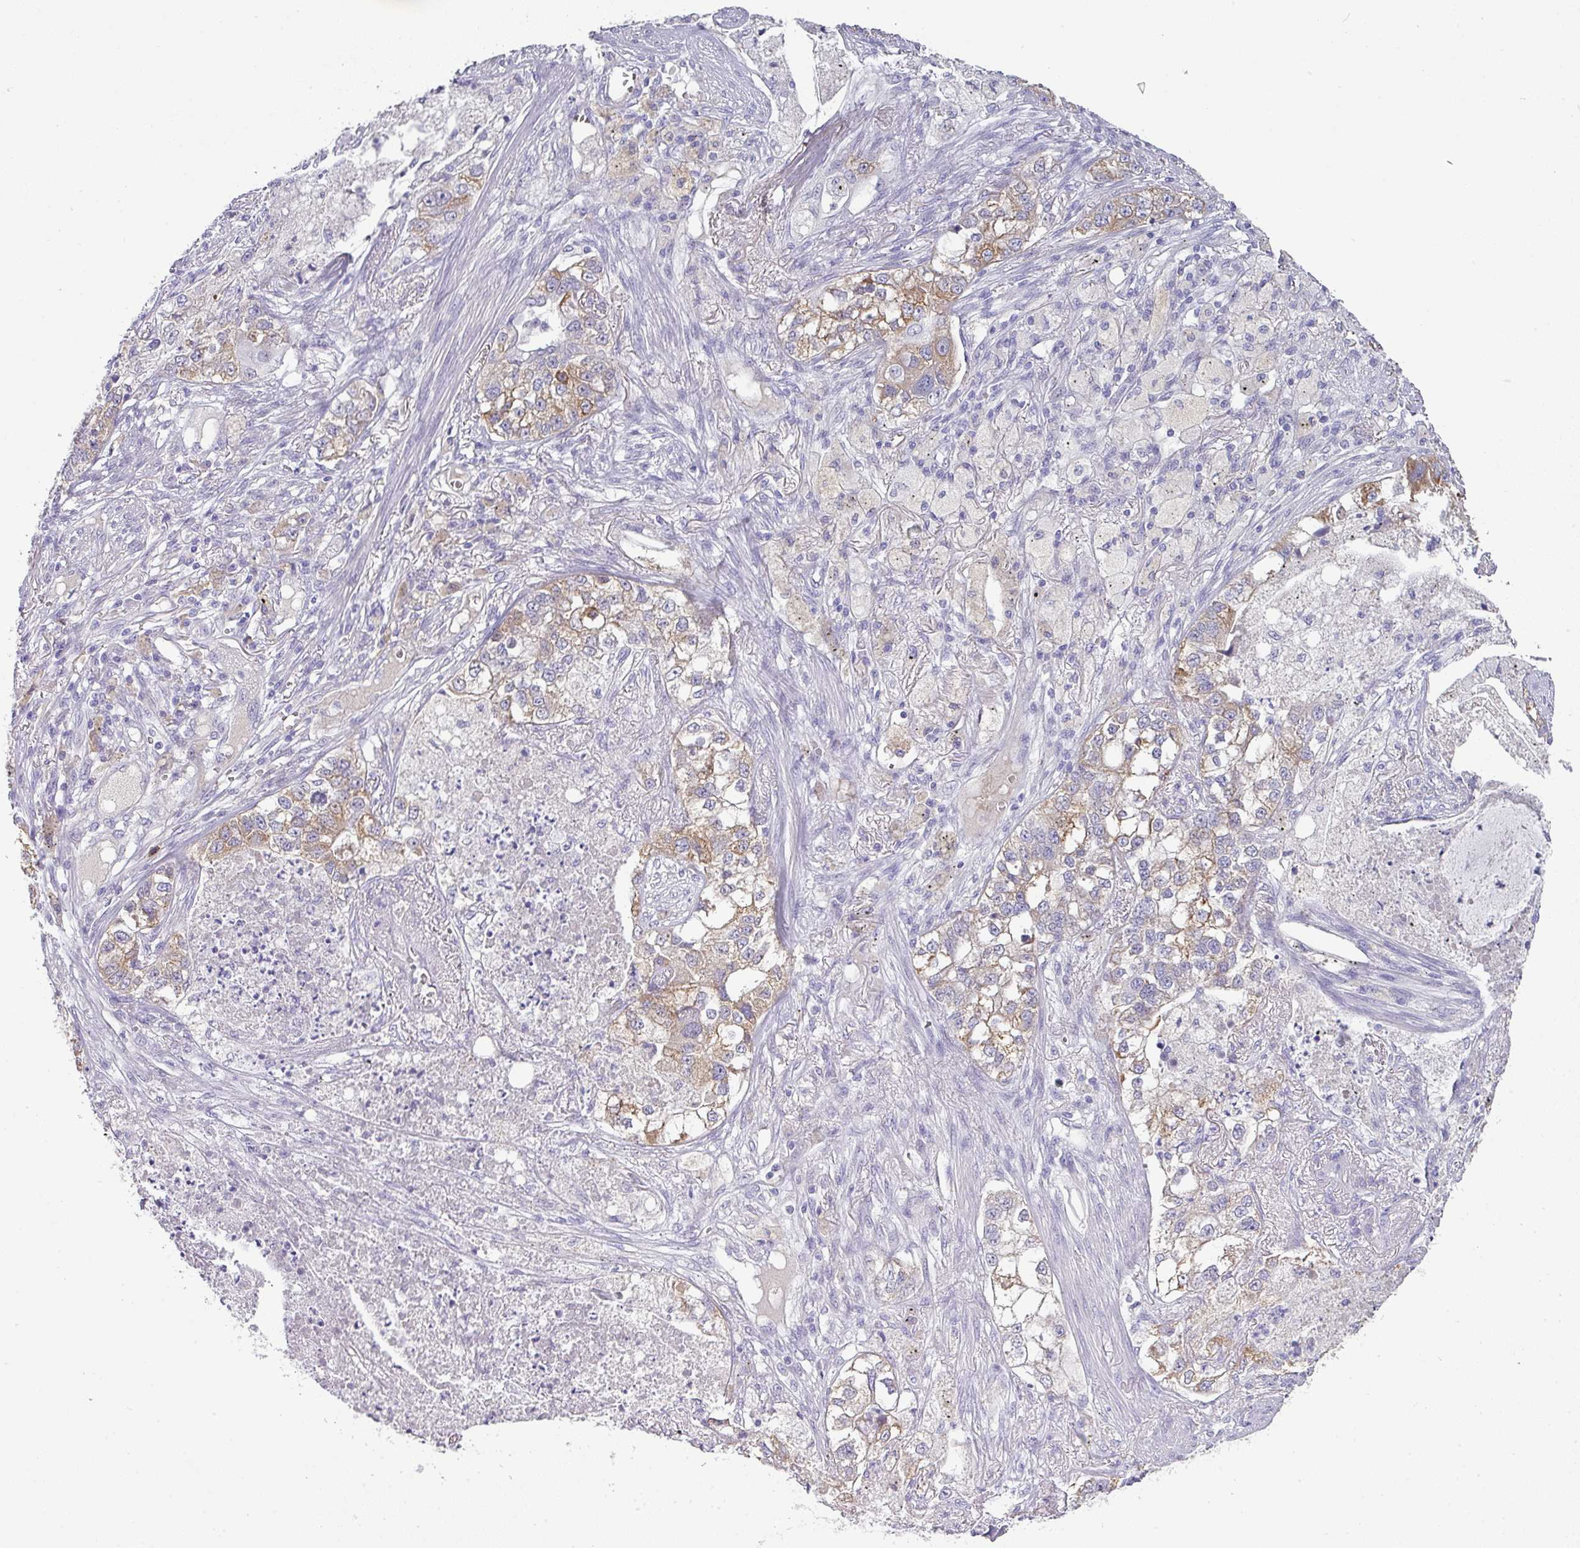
{"staining": {"intensity": "moderate", "quantity": "25%-75%", "location": "cytoplasmic/membranous"}, "tissue": "lung cancer", "cell_type": "Tumor cells", "image_type": "cancer", "snomed": [{"axis": "morphology", "description": "Adenocarcinoma, NOS"}, {"axis": "topography", "description": "Lung"}], "caption": "Brown immunohistochemical staining in human lung cancer demonstrates moderate cytoplasmic/membranous expression in approximately 25%-75% of tumor cells.", "gene": "FGF17", "patient": {"sex": "male", "age": 49}}